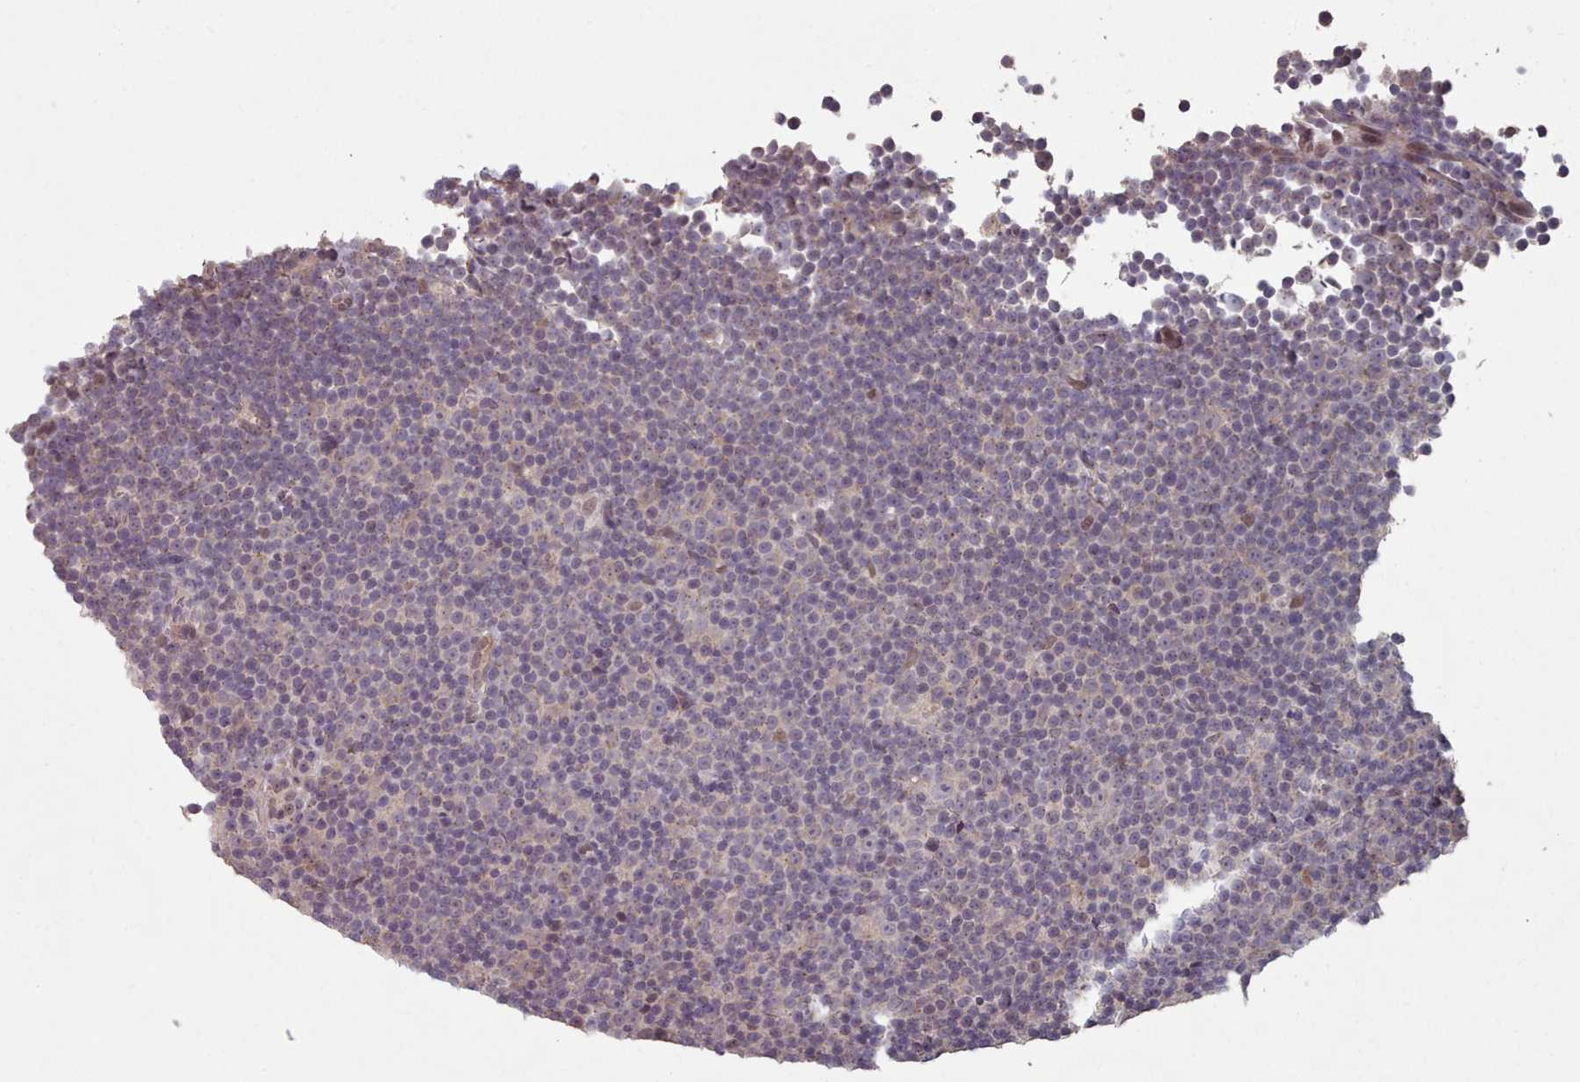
{"staining": {"intensity": "negative", "quantity": "none", "location": "none"}, "tissue": "lymphoma", "cell_type": "Tumor cells", "image_type": "cancer", "snomed": [{"axis": "morphology", "description": "Malignant lymphoma, non-Hodgkin's type, Low grade"}, {"axis": "topography", "description": "Lymph node"}], "caption": "Tumor cells are negative for brown protein staining in low-grade malignant lymphoma, non-Hodgkin's type.", "gene": "ERCC6L", "patient": {"sex": "female", "age": 67}}